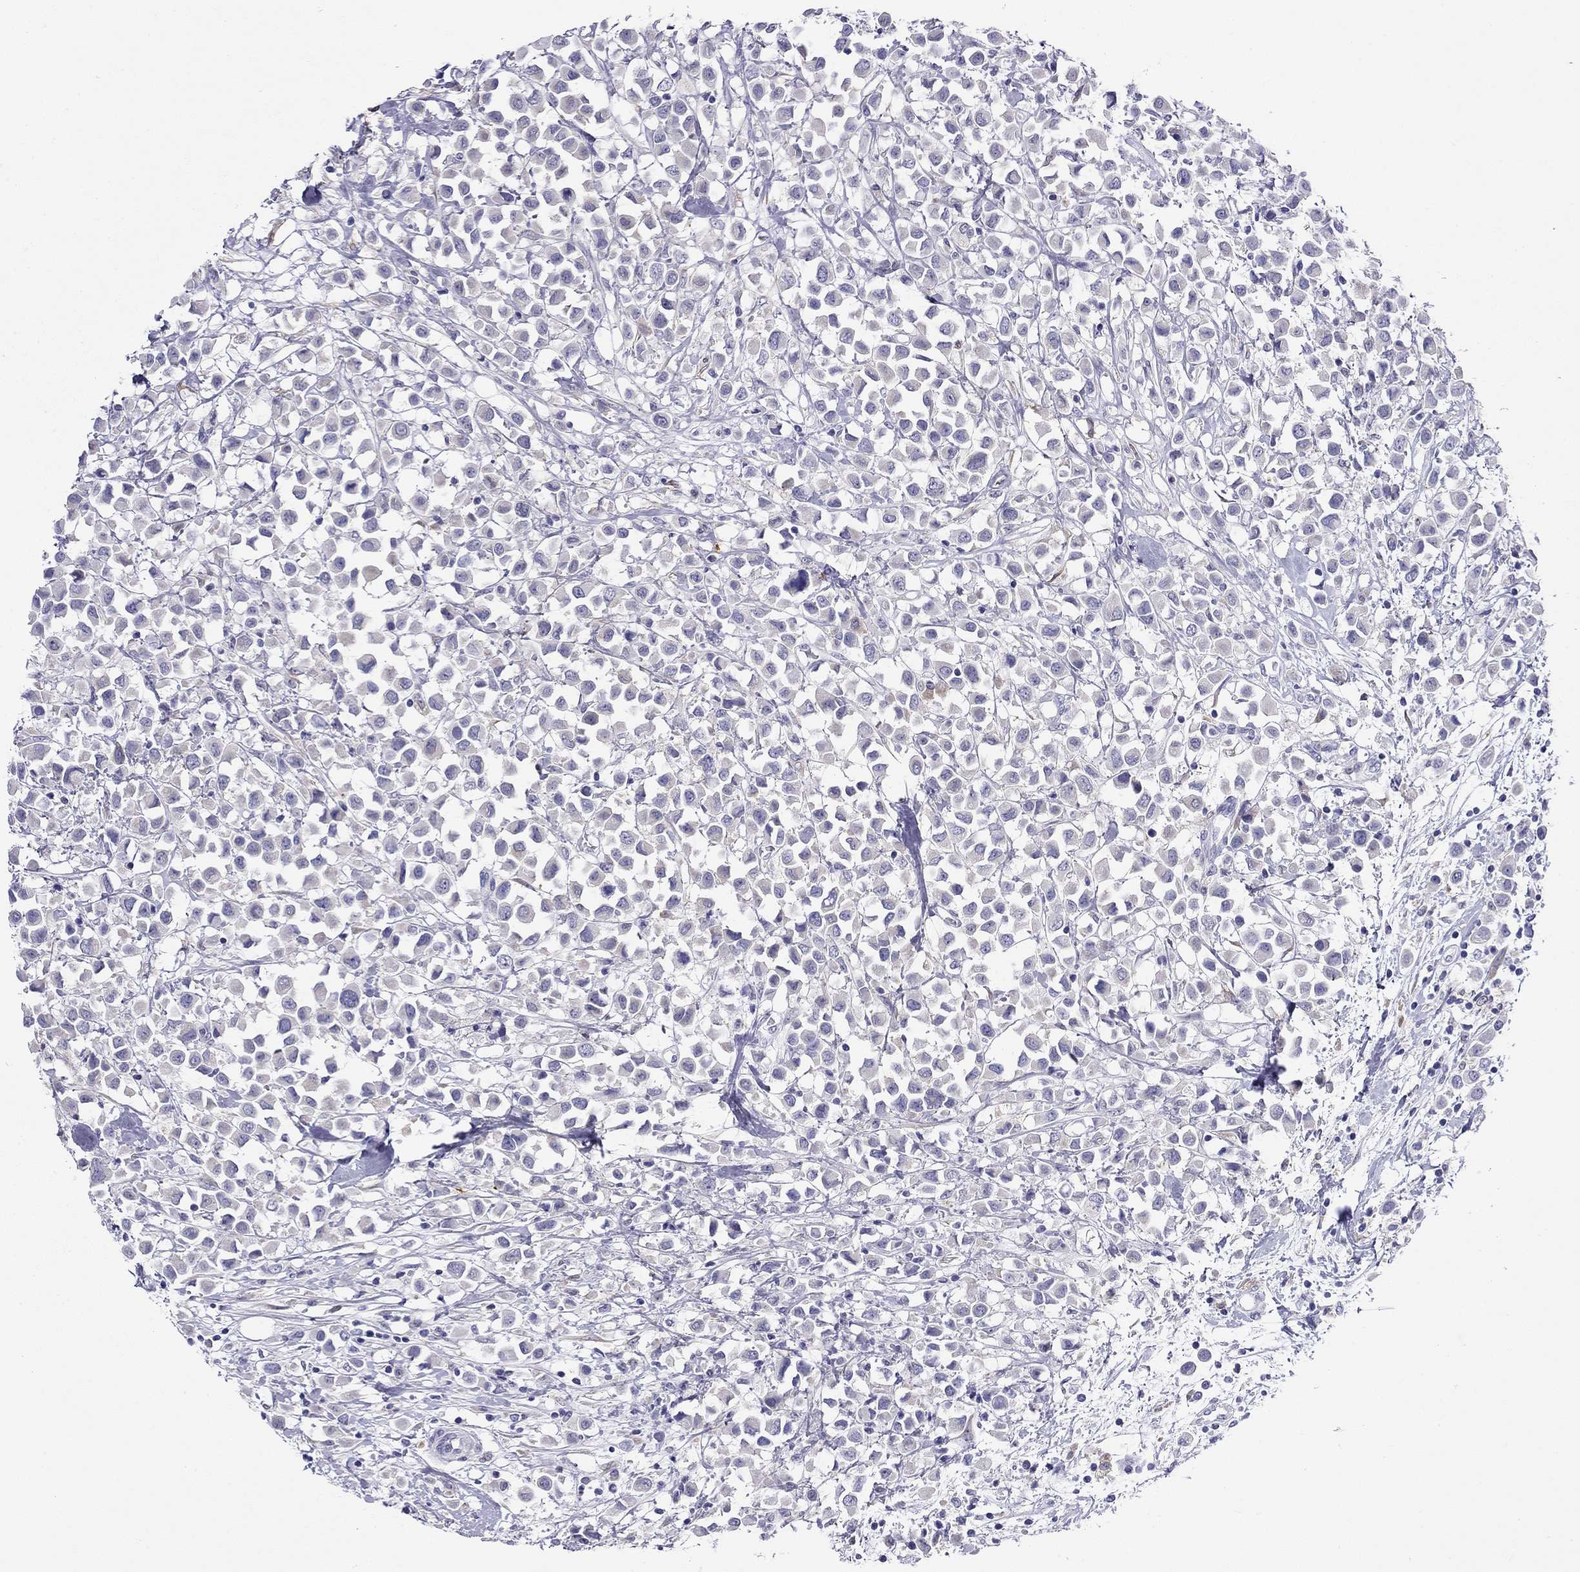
{"staining": {"intensity": "negative", "quantity": "none", "location": "none"}, "tissue": "breast cancer", "cell_type": "Tumor cells", "image_type": "cancer", "snomed": [{"axis": "morphology", "description": "Duct carcinoma"}, {"axis": "topography", "description": "Breast"}], "caption": "This micrograph is of breast infiltrating ductal carcinoma stained with IHC to label a protein in brown with the nuclei are counter-stained blue. There is no staining in tumor cells. (DAB immunohistochemistry (IHC) with hematoxylin counter stain).", "gene": "SLC46A2", "patient": {"sex": "female", "age": 61}}